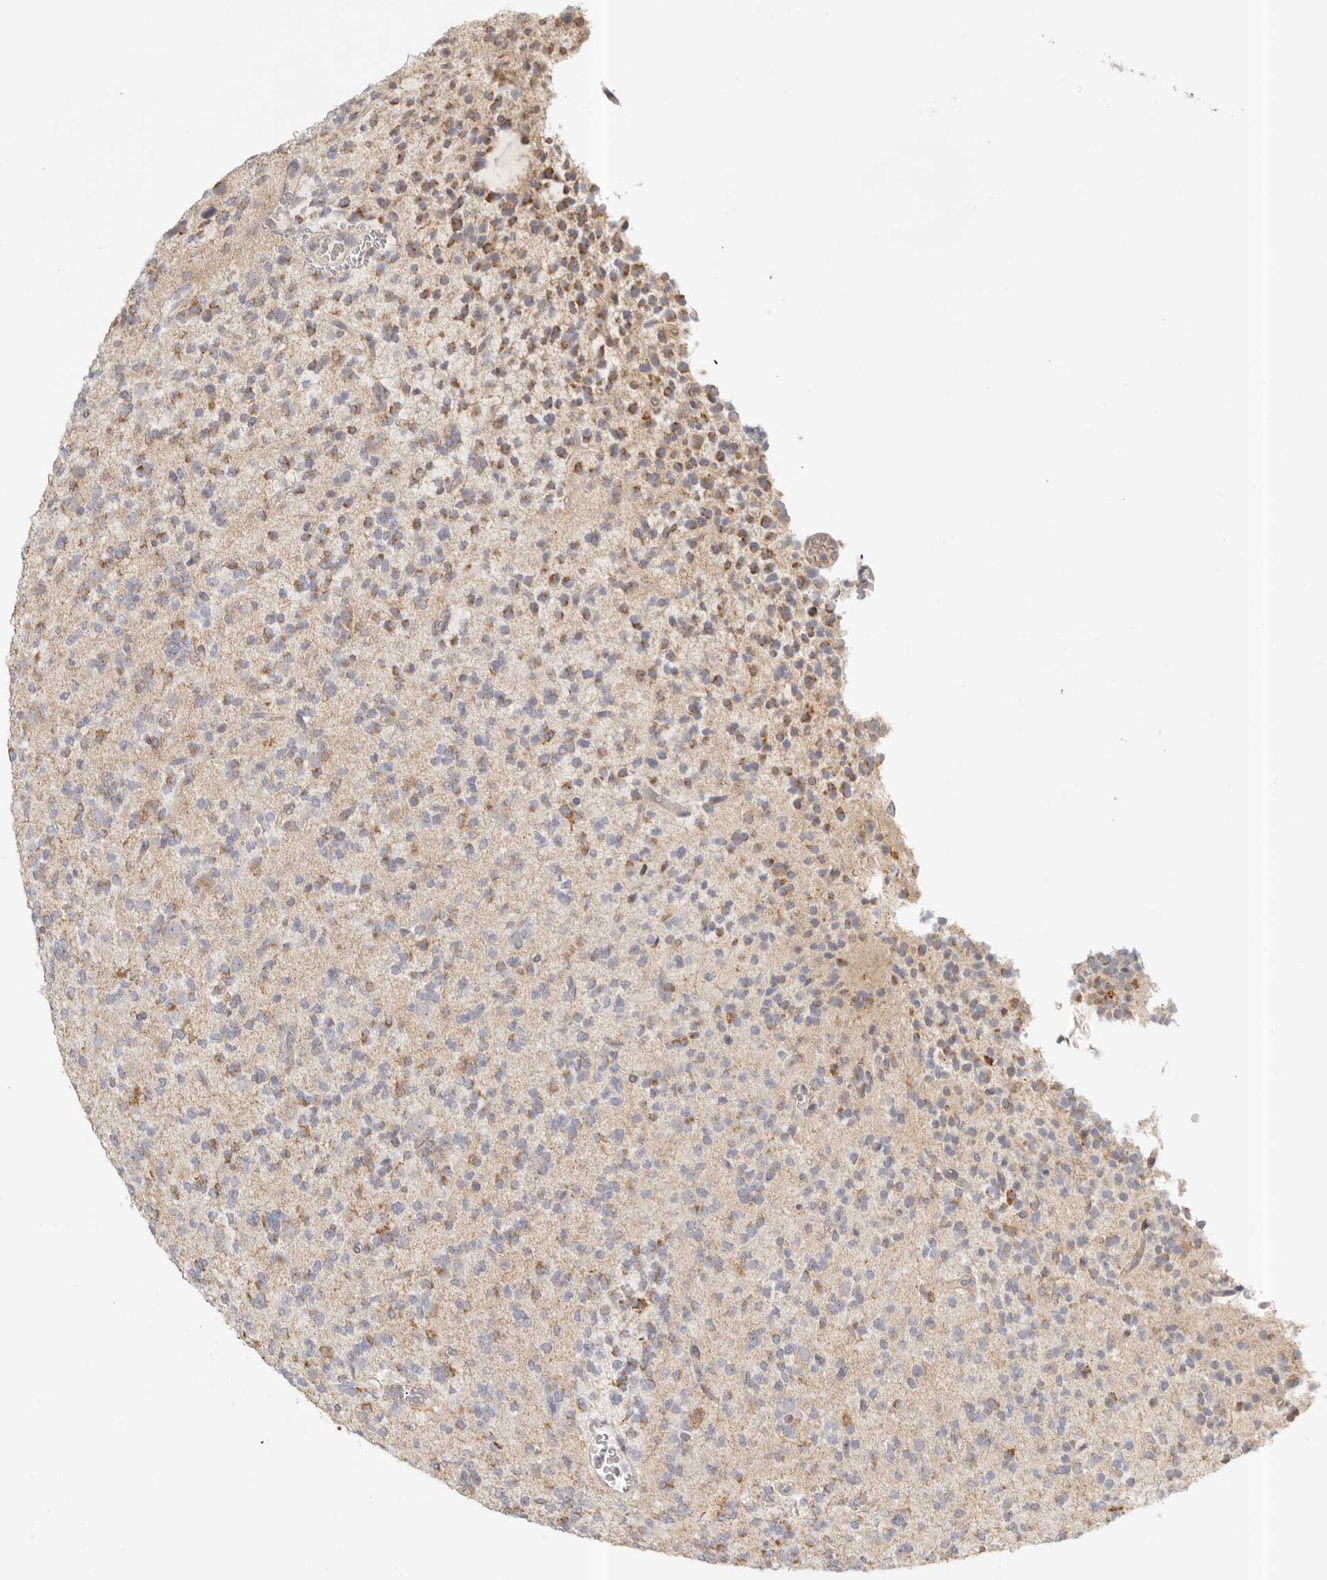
{"staining": {"intensity": "moderate", "quantity": ">75%", "location": "cytoplasmic/membranous"}, "tissue": "glioma", "cell_type": "Tumor cells", "image_type": "cancer", "snomed": [{"axis": "morphology", "description": "Glioma, malignant, Low grade"}, {"axis": "topography", "description": "Brain"}], "caption": "Protein staining by immunohistochemistry (IHC) exhibits moderate cytoplasmic/membranous staining in approximately >75% of tumor cells in malignant glioma (low-grade). The protein of interest is stained brown, and the nuclei are stained in blue (DAB IHC with brightfield microscopy, high magnification).", "gene": "KDF1", "patient": {"sex": "male", "age": 38}}